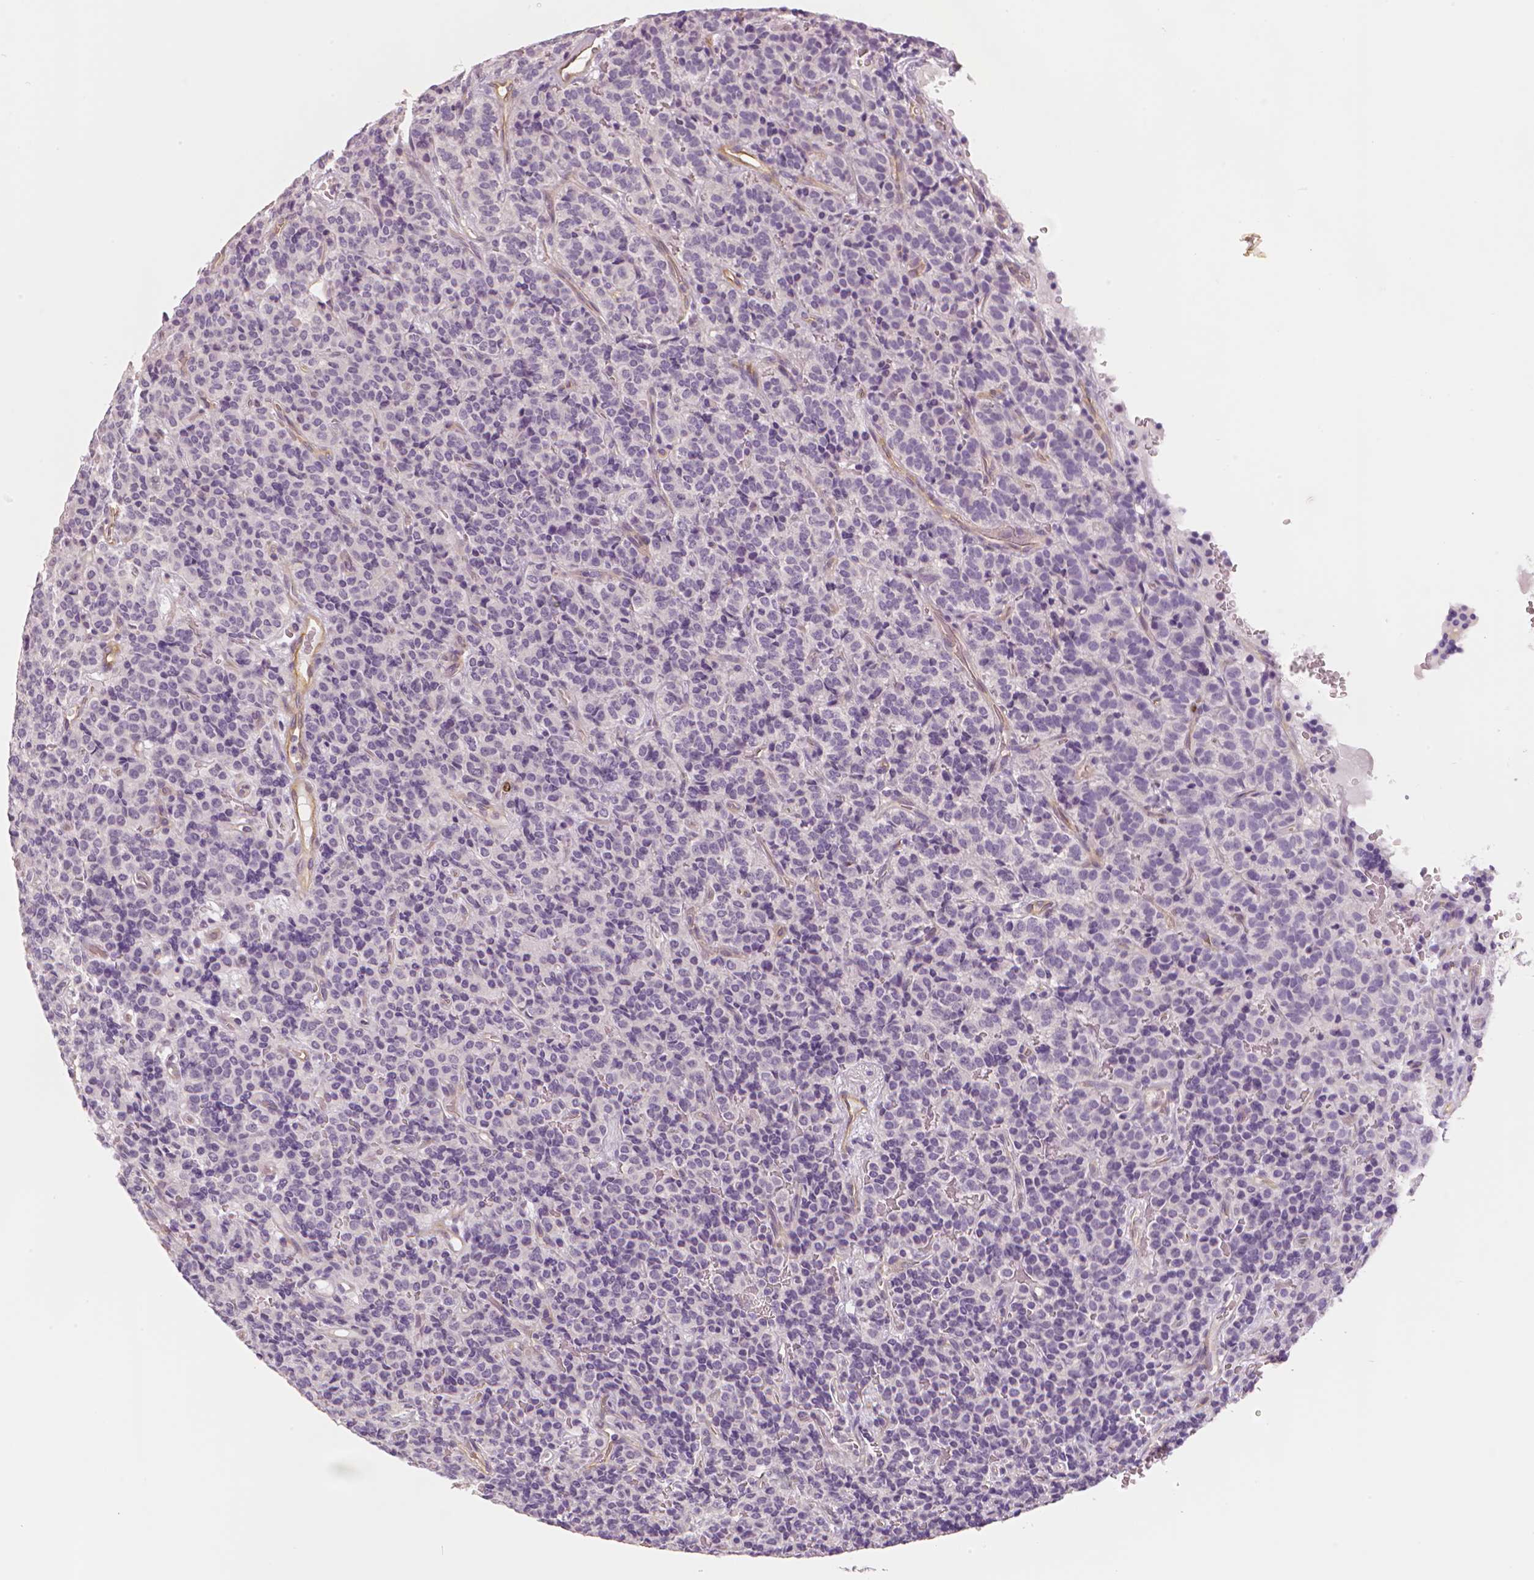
{"staining": {"intensity": "negative", "quantity": "none", "location": "none"}, "tissue": "carcinoid", "cell_type": "Tumor cells", "image_type": "cancer", "snomed": [{"axis": "morphology", "description": "Carcinoid, malignant, NOS"}, {"axis": "topography", "description": "Pancreas"}], "caption": "Tumor cells are negative for brown protein staining in carcinoid.", "gene": "MKI67", "patient": {"sex": "male", "age": 36}}